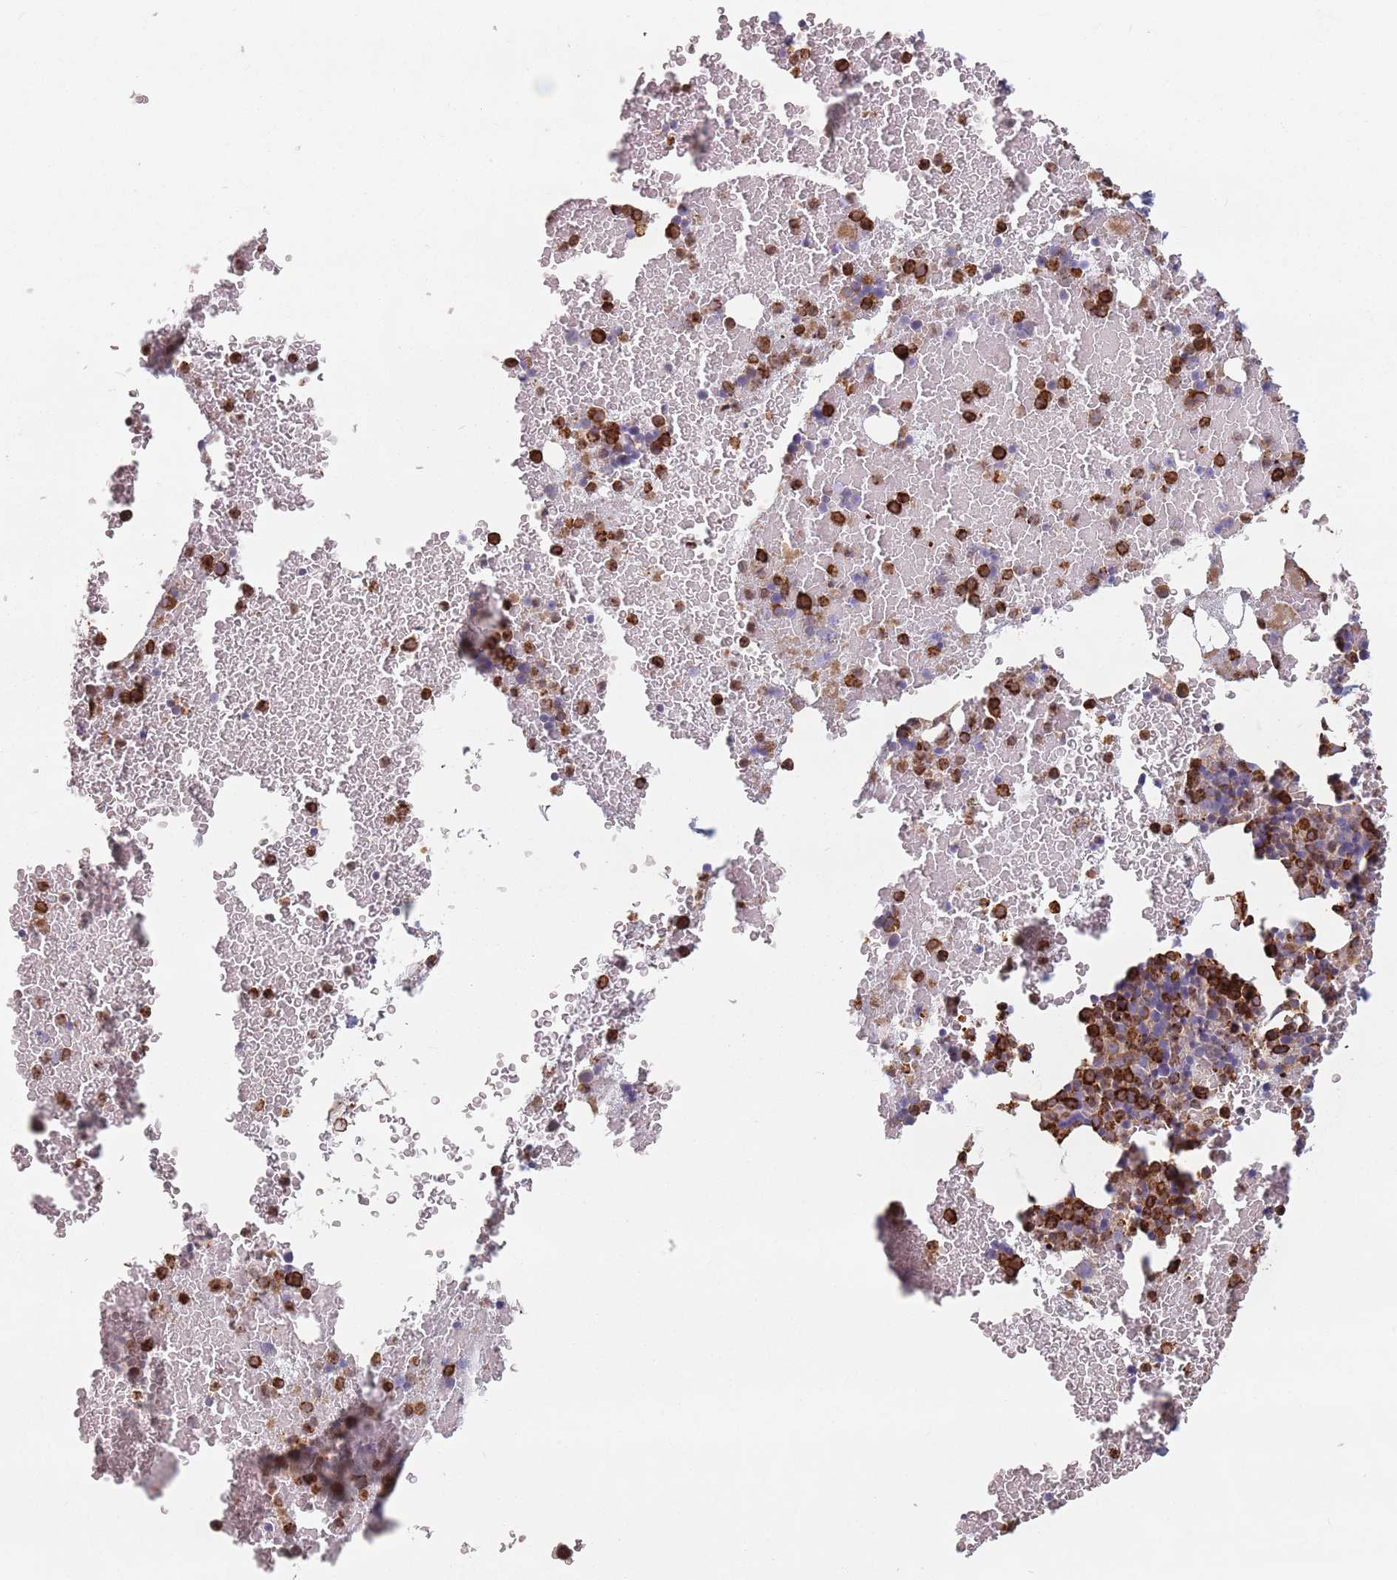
{"staining": {"intensity": "strong", "quantity": "25%-75%", "location": "cytoplasmic/membranous"}, "tissue": "bone marrow", "cell_type": "Hematopoietic cells", "image_type": "normal", "snomed": [{"axis": "morphology", "description": "Normal tissue, NOS"}, {"axis": "topography", "description": "Bone marrow"}], "caption": "The immunohistochemical stain highlights strong cytoplasmic/membranous positivity in hematopoietic cells of unremarkable bone marrow. The protein of interest is shown in brown color, while the nuclei are stained blue.", "gene": "RPS9", "patient": {"sex": "female", "age": 48}}